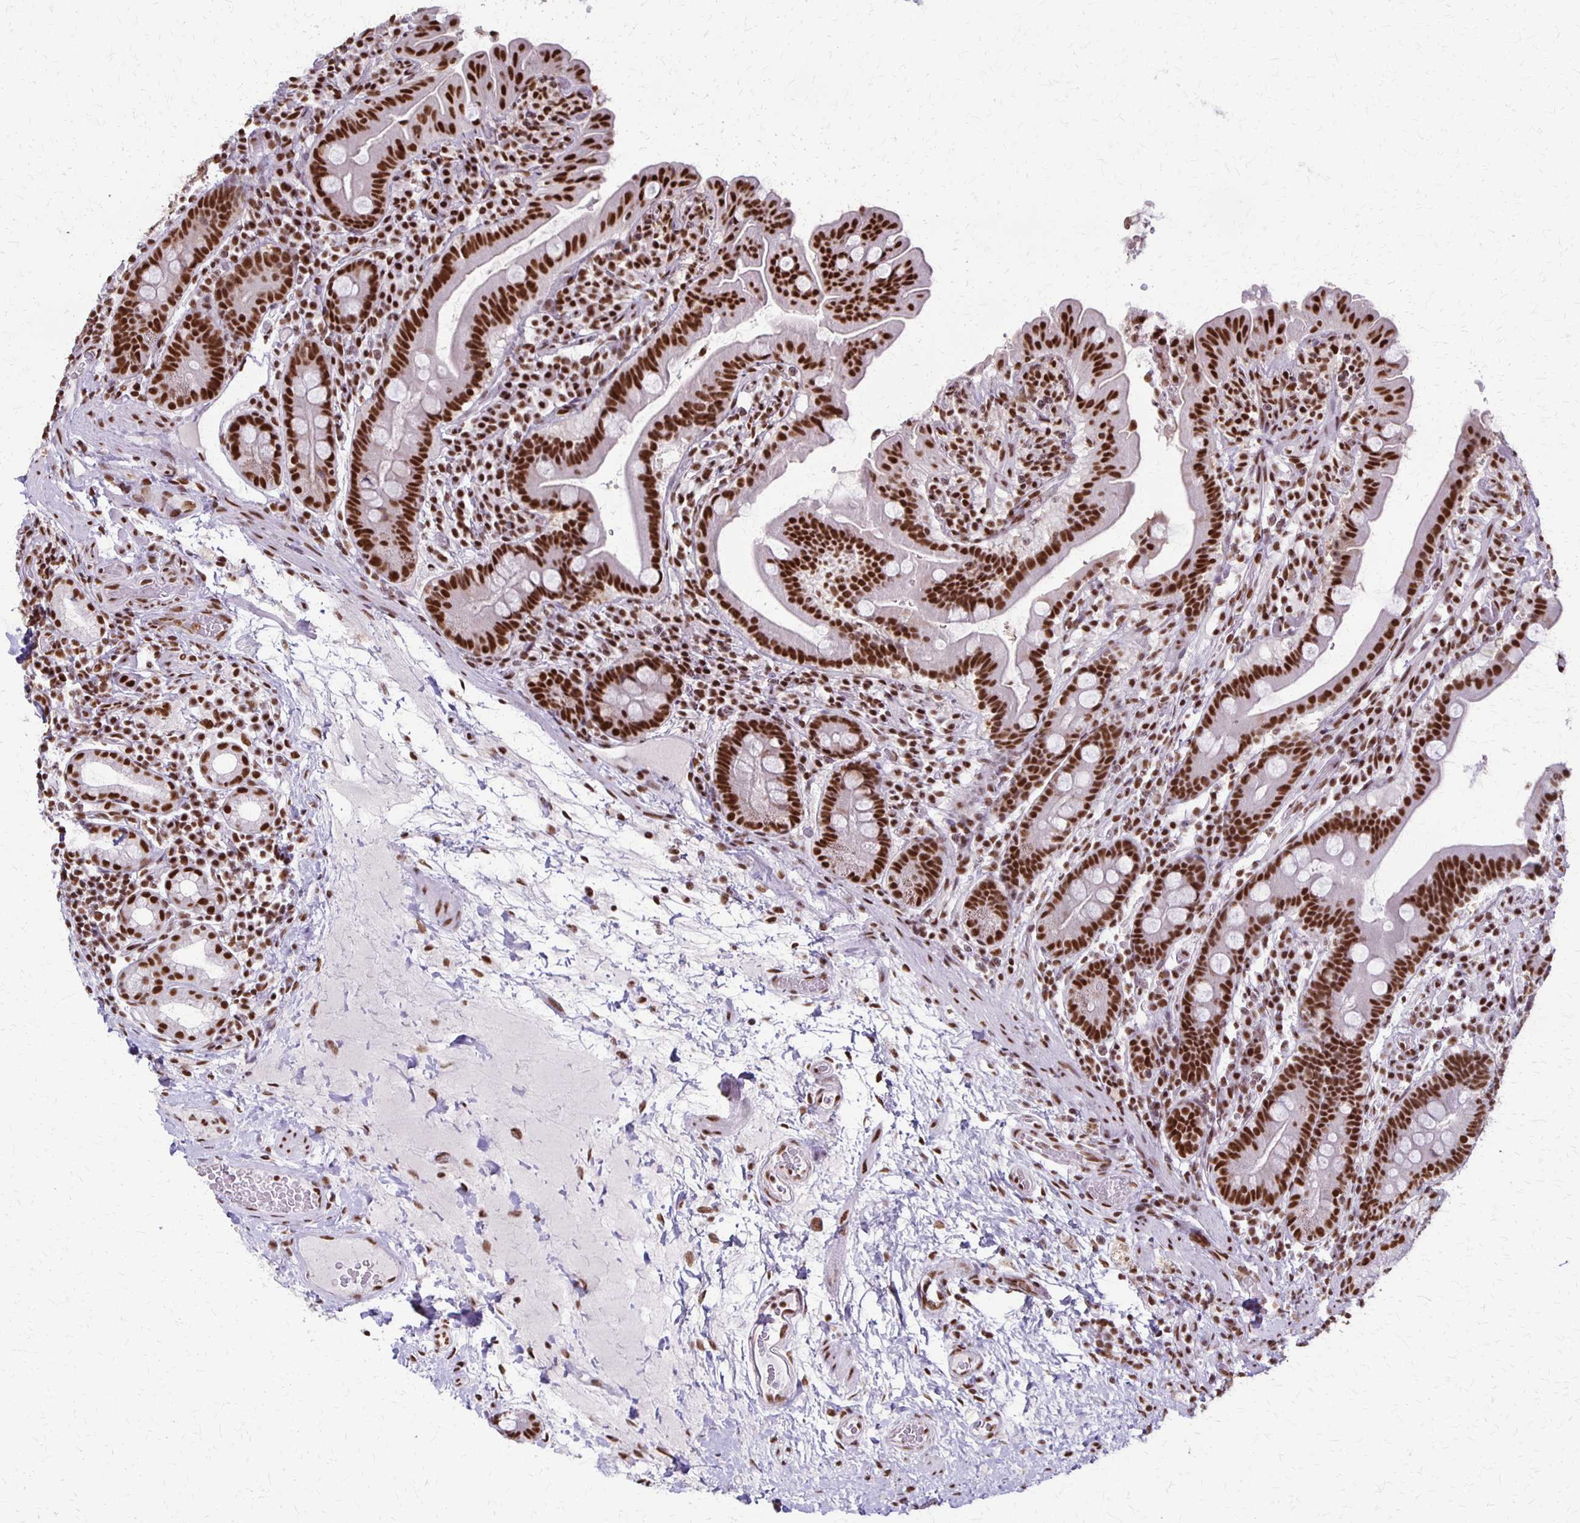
{"staining": {"intensity": "strong", "quantity": ">75%", "location": "nuclear"}, "tissue": "small intestine", "cell_type": "Glandular cells", "image_type": "normal", "snomed": [{"axis": "morphology", "description": "Normal tissue, NOS"}, {"axis": "topography", "description": "Small intestine"}], "caption": "This photomicrograph reveals IHC staining of unremarkable human small intestine, with high strong nuclear staining in approximately >75% of glandular cells.", "gene": "XRCC6", "patient": {"sex": "male", "age": 26}}